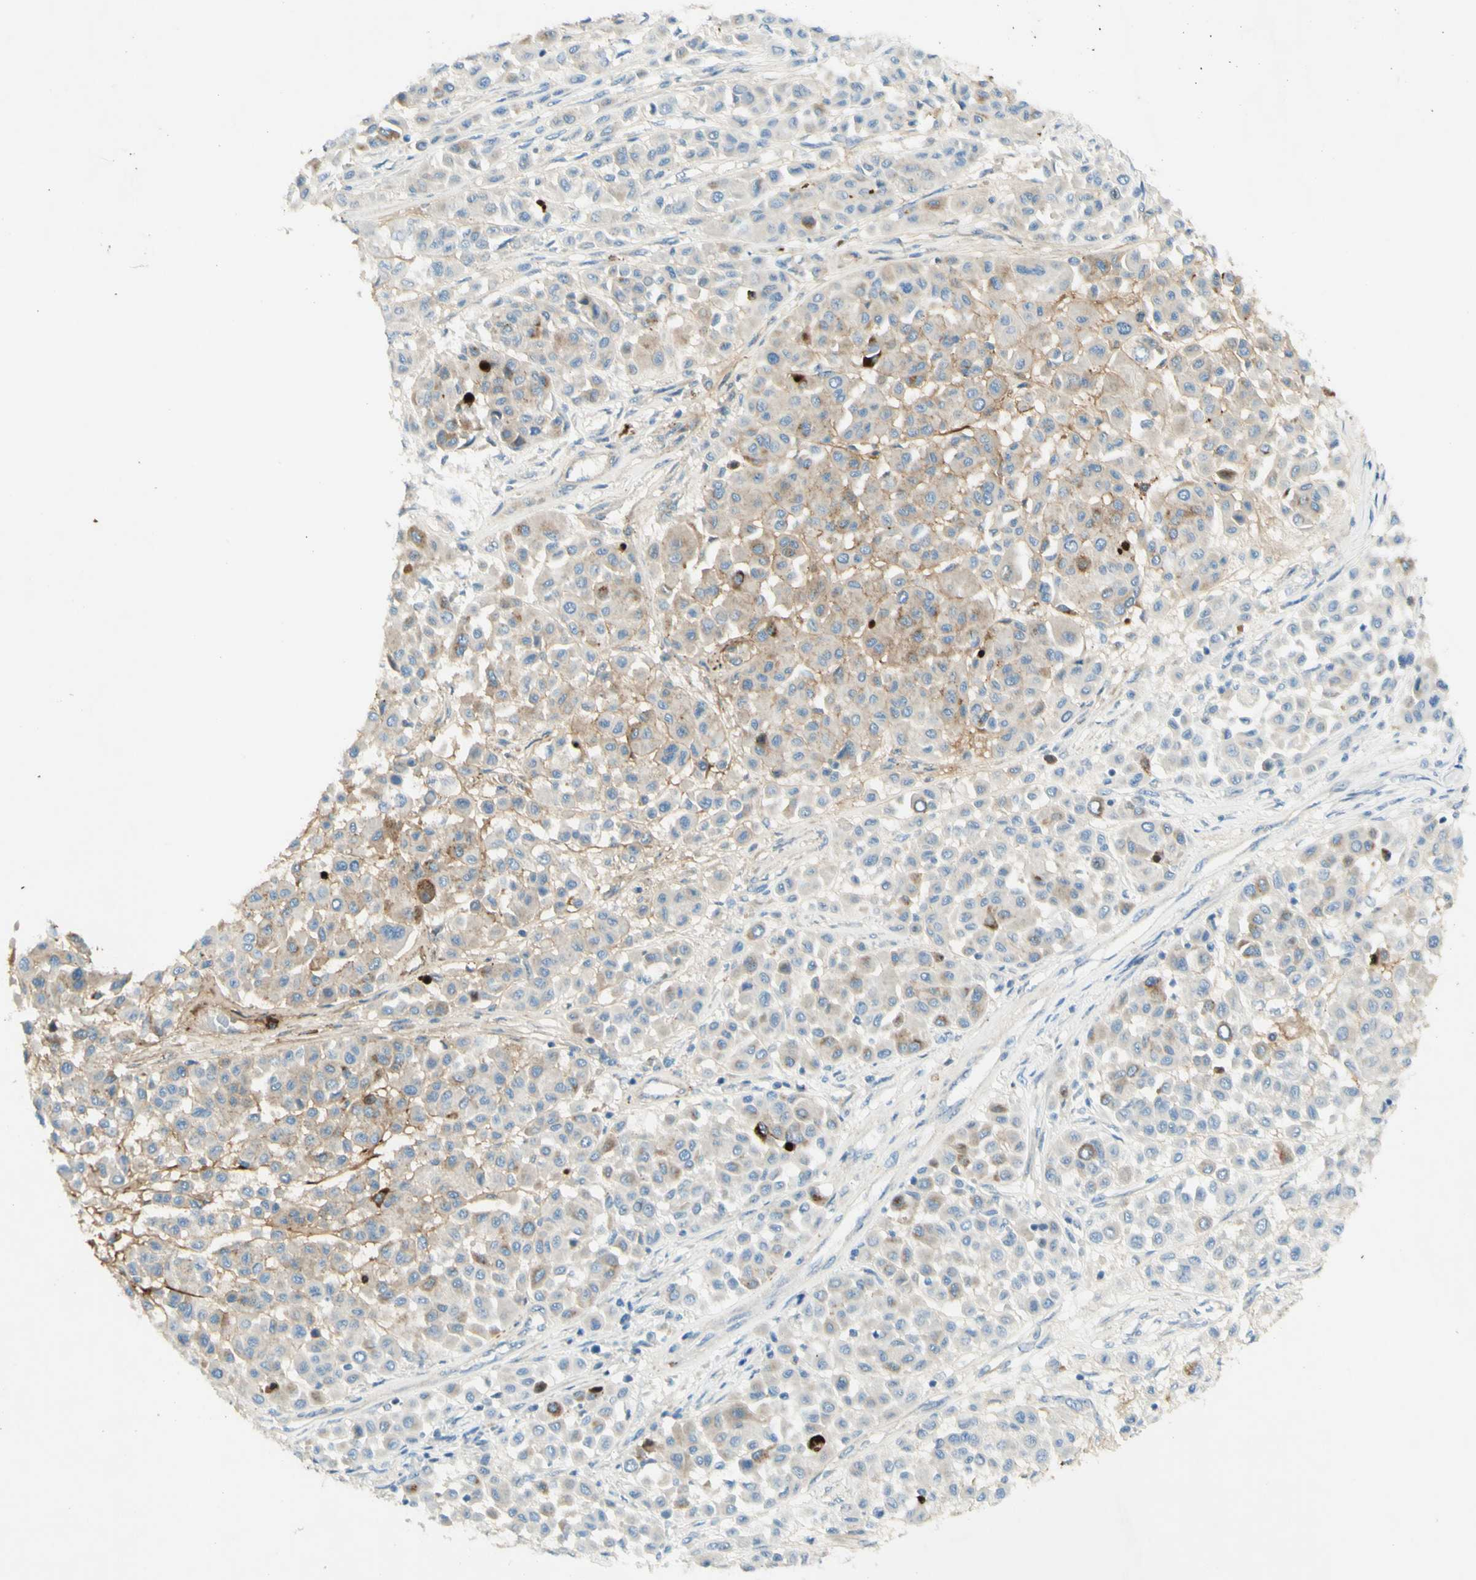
{"staining": {"intensity": "weak", "quantity": ">75%", "location": "cytoplasmic/membranous"}, "tissue": "melanoma", "cell_type": "Tumor cells", "image_type": "cancer", "snomed": [{"axis": "morphology", "description": "Malignant melanoma, Metastatic site"}, {"axis": "topography", "description": "Soft tissue"}], "caption": "Immunohistochemistry (IHC) of human malignant melanoma (metastatic site) demonstrates low levels of weak cytoplasmic/membranous staining in approximately >75% of tumor cells.", "gene": "GDF15", "patient": {"sex": "male", "age": 41}}